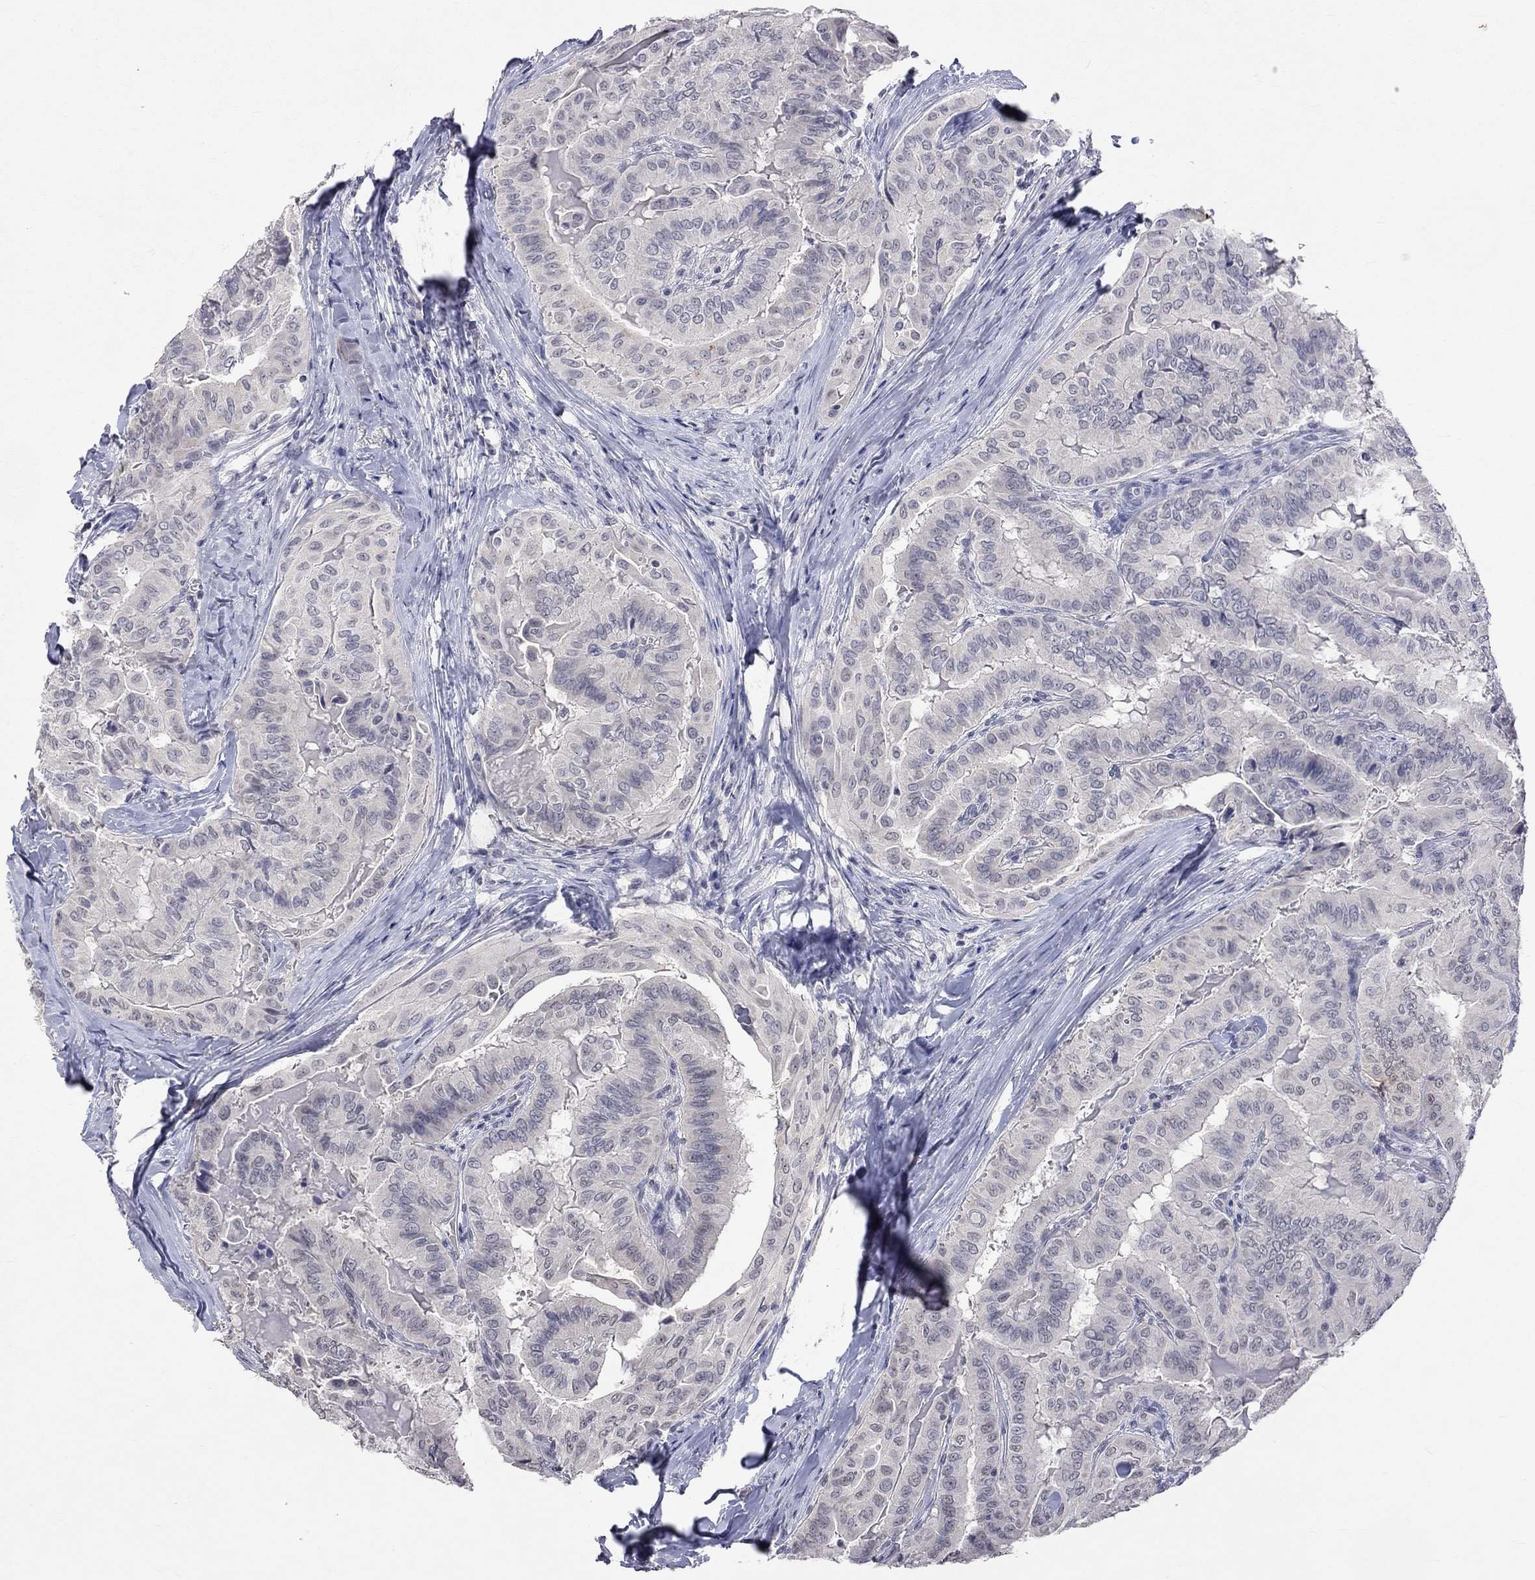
{"staining": {"intensity": "negative", "quantity": "none", "location": "none"}, "tissue": "thyroid cancer", "cell_type": "Tumor cells", "image_type": "cancer", "snomed": [{"axis": "morphology", "description": "Papillary adenocarcinoma, NOS"}, {"axis": "topography", "description": "Thyroid gland"}], "caption": "Image shows no significant protein expression in tumor cells of papillary adenocarcinoma (thyroid).", "gene": "TMEM143", "patient": {"sex": "female", "age": 68}}